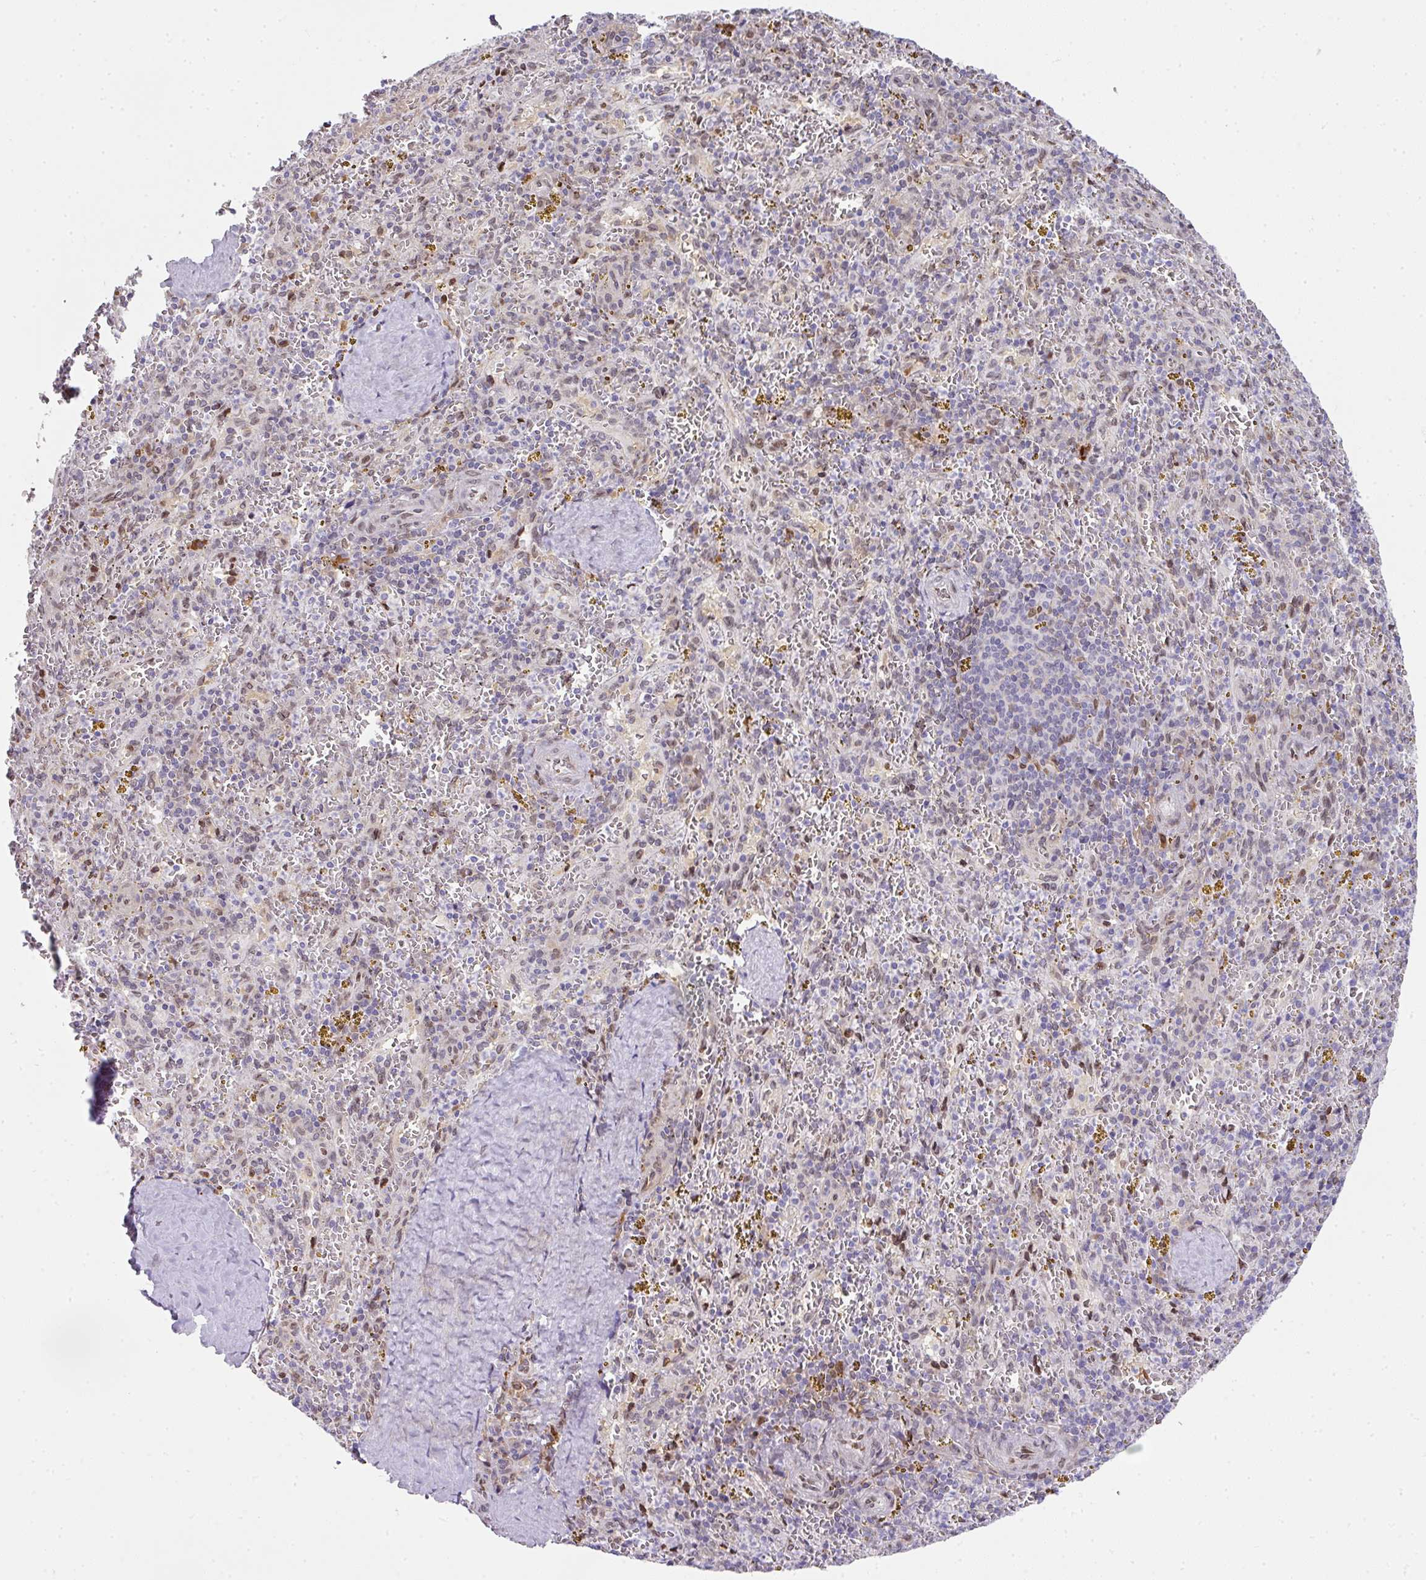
{"staining": {"intensity": "weak", "quantity": "<25%", "location": "nuclear"}, "tissue": "spleen", "cell_type": "Cells in red pulp", "image_type": "normal", "snomed": [{"axis": "morphology", "description": "Normal tissue, NOS"}, {"axis": "topography", "description": "Spleen"}], "caption": "The photomicrograph reveals no staining of cells in red pulp in benign spleen. Nuclei are stained in blue.", "gene": "PLK1", "patient": {"sex": "male", "age": 57}}